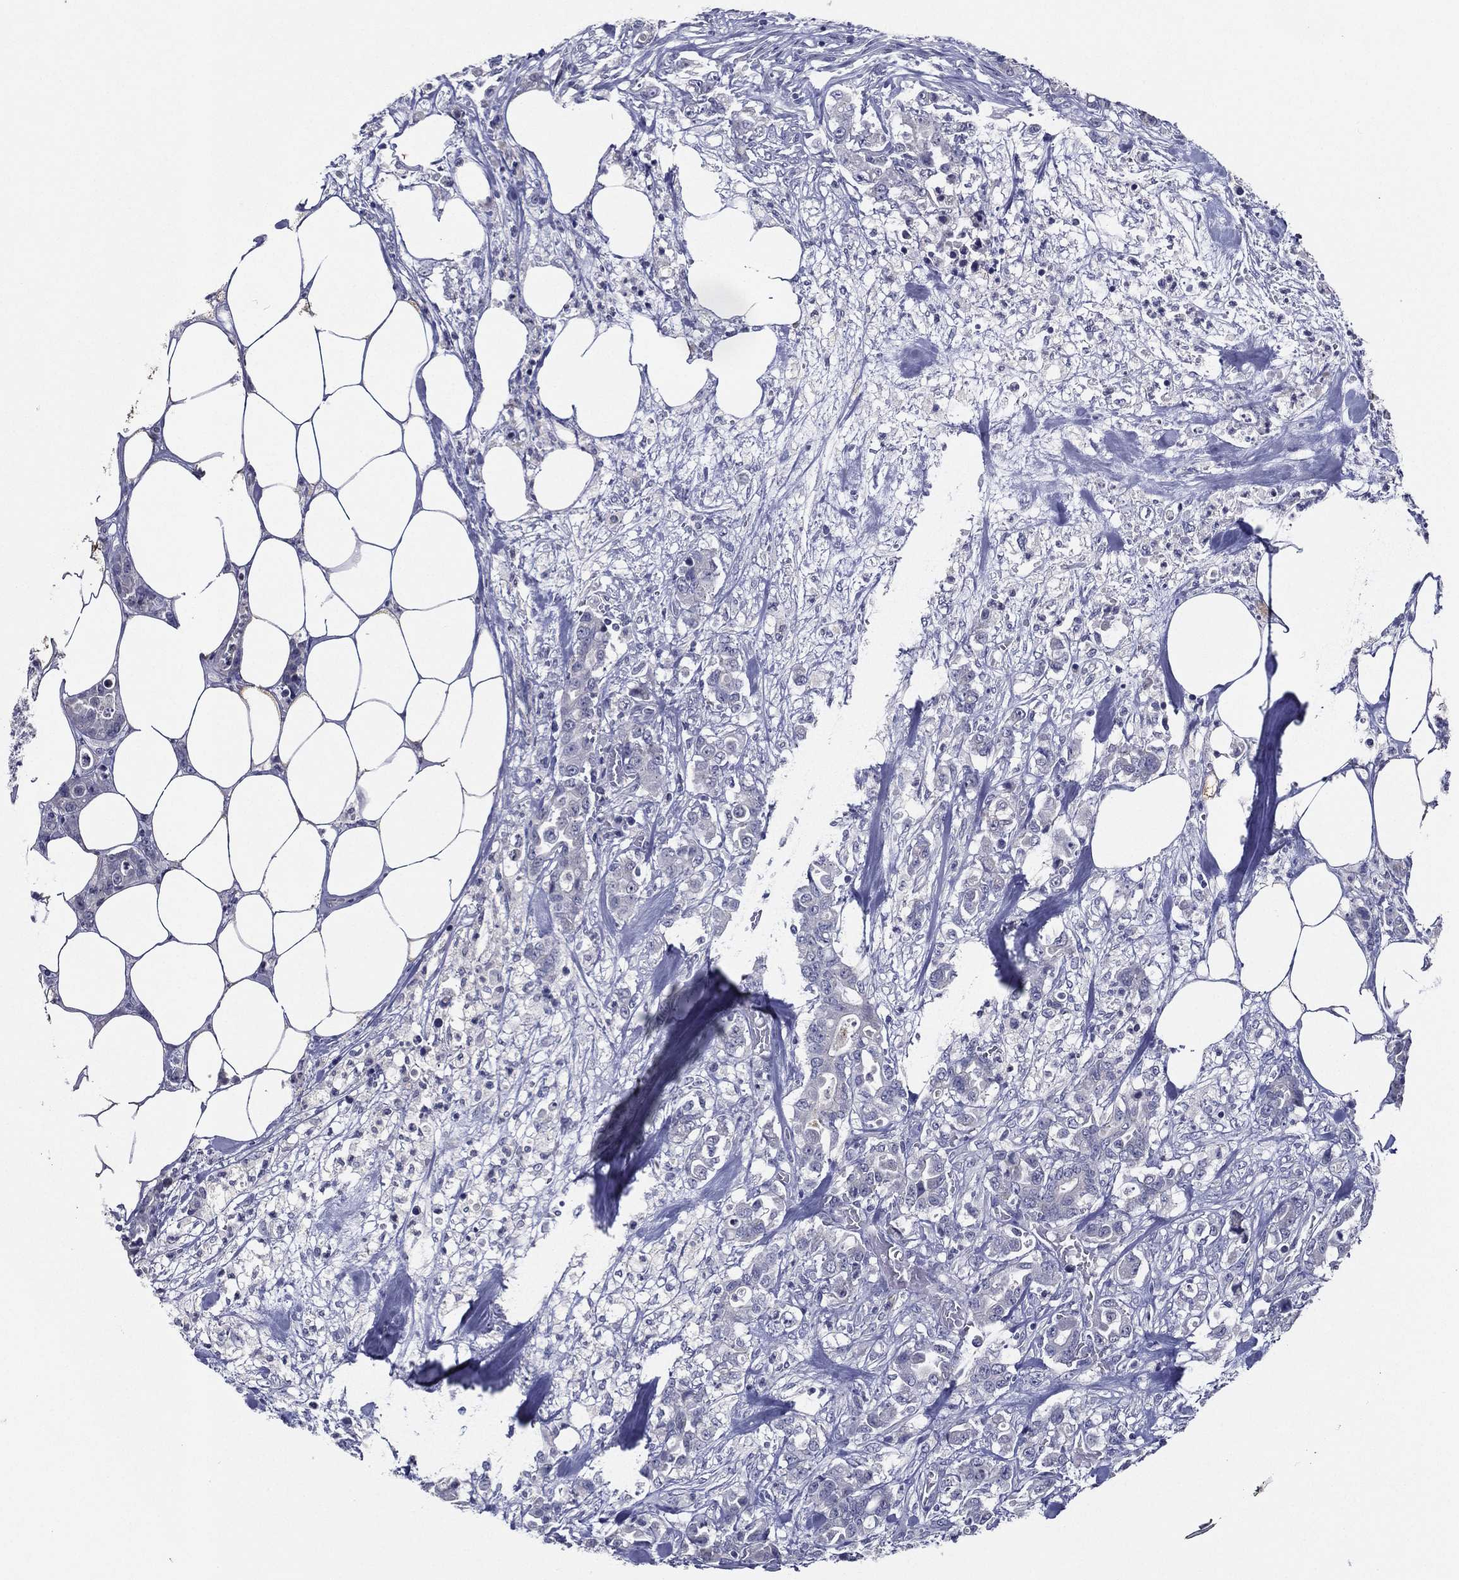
{"staining": {"intensity": "negative", "quantity": "none", "location": "none"}, "tissue": "colorectal cancer", "cell_type": "Tumor cells", "image_type": "cancer", "snomed": [{"axis": "morphology", "description": "Adenocarcinoma, NOS"}, {"axis": "topography", "description": "Colon"}], "caption": "DAB (3,3'-diaminobenzidine) immunohistochemical staining of human adenocarcinoma (colorectal) exhibits no significant expression in tumor cells. (Brightfield microscopy of DAB (3,3'-diaminobenzidine) IHC at high magnification).", "gene": "SLC13A4", "patient": {"sex": "female", "age": 69}}